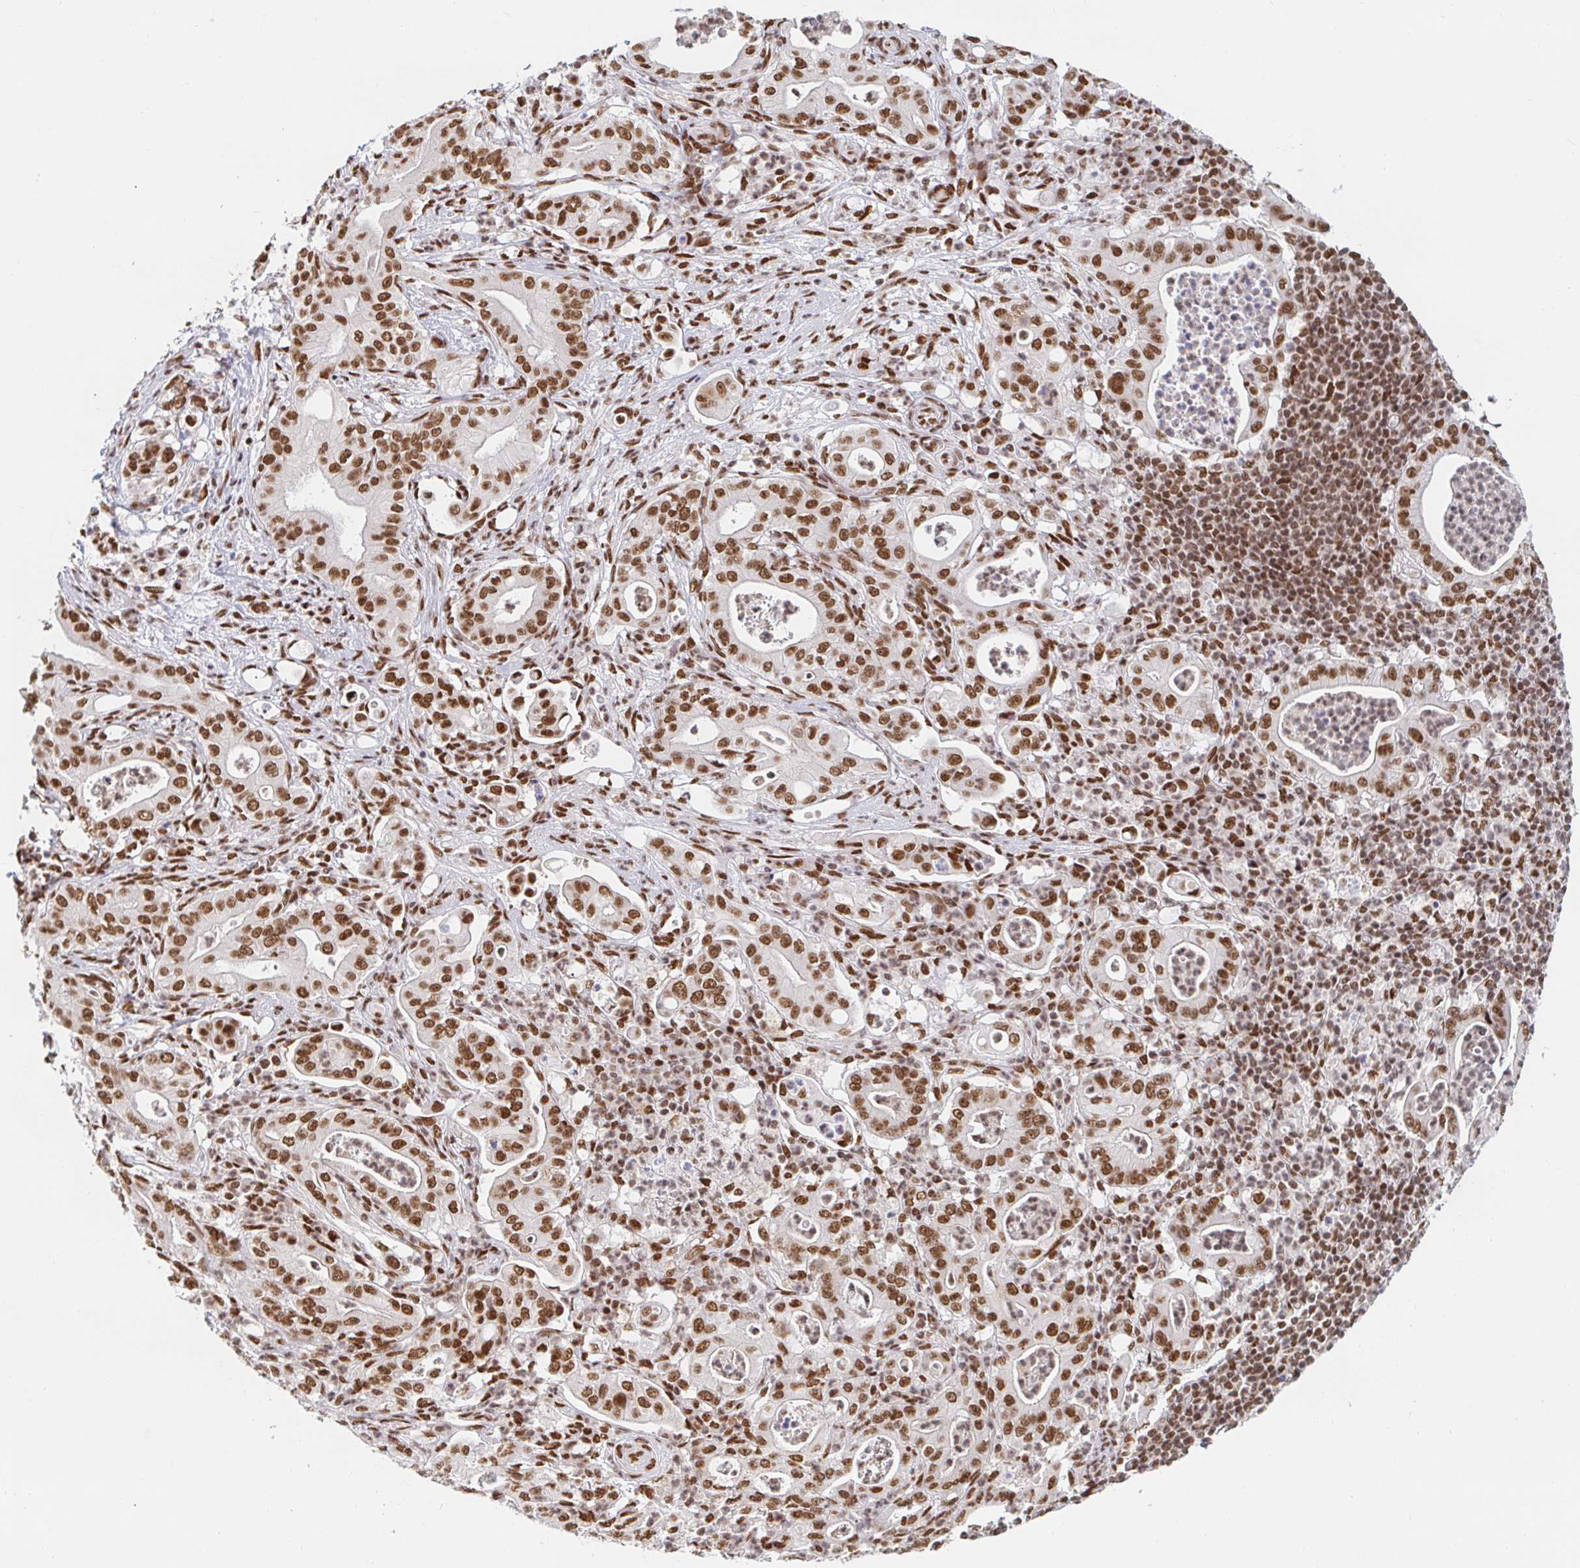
{"staining": {"intensity": "moderate", "quantity": ">75%", "location": "nuclear"}, "tissue": "pancreatic cancer", "cell_type": "Tumor cells", "image_type": "cancer", "snomed": [{"axis": "morphology", "description": "Adenocarcinoma, NOS"}, {"axis": "topography", "description": "Pancreas"}], "caption": "Immunohistochemical staining of human pancreatic cancer (adenocarcinoma) exhibits moderate nuclear protein positivity in about >75% of tumor cells. (DAB IHC, brown staining for protein, blue staining for nuclei).", "gene": "RBMX", "patient": {"sex": "male", "age": 71}}